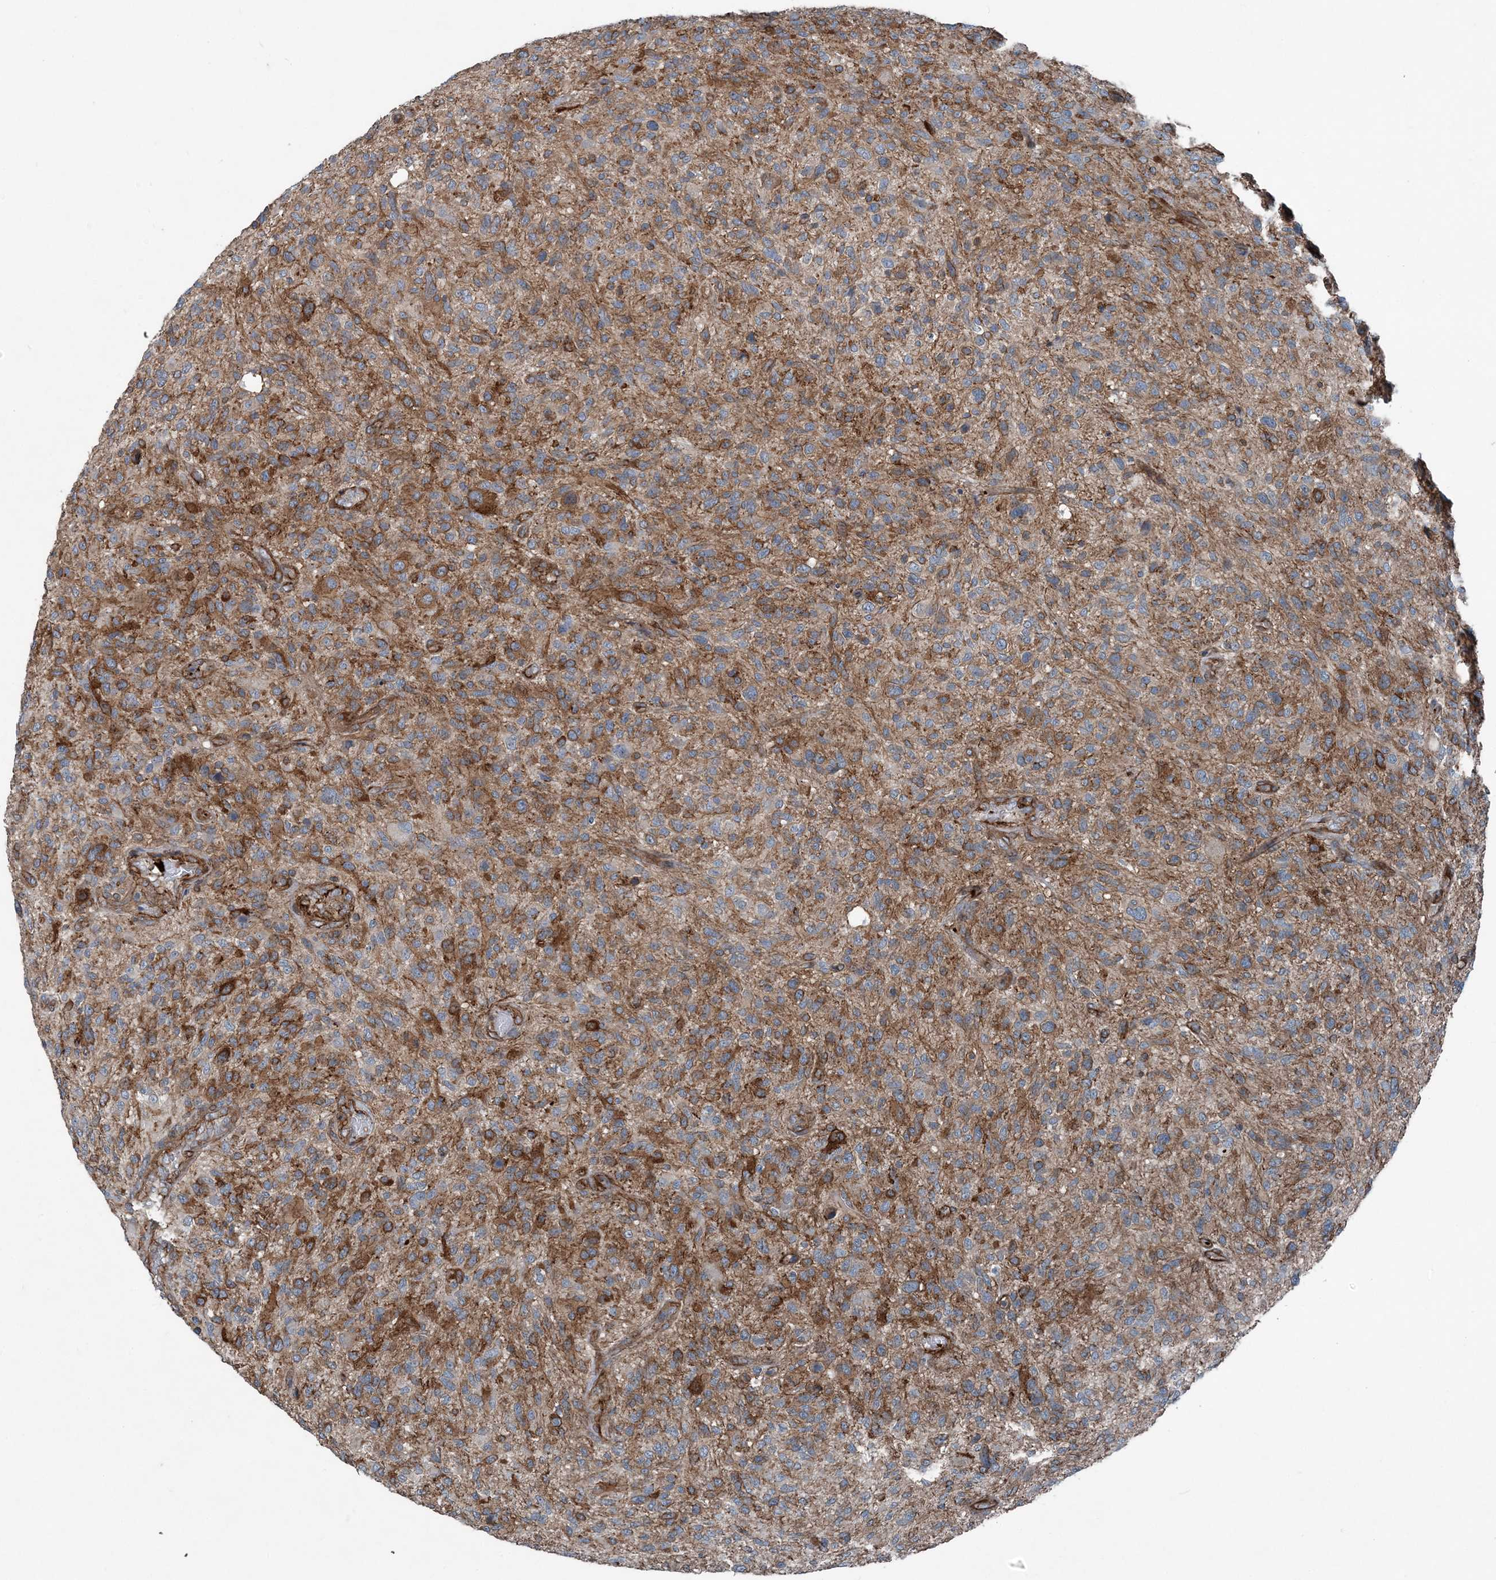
{"staining": {"intensity": "moderate", "quantity": "25%-75%", "location": "cytoplasmic/membranous"}, "tissue": "glioma", "cell_type": "Tumor cells", "image_type": "cancer", "snomed": [{"axis": "morphology", "description": "Glioma, malignant, High grade"}, {"axis": "topography", "description": "Brain"}], "caption": "High-power microscopy captured an immunohistochemistry (IHC) histopathology image of glioma, revealing moderate cytoplasmic/membranous positivity in about 25%-75% of tumor cells. Immunohistochemistry stains the protein of interest in brown and the nuclei are stained blue.", "gene": "DGUOK", "patient": {"sex": "male", "age": 47}}